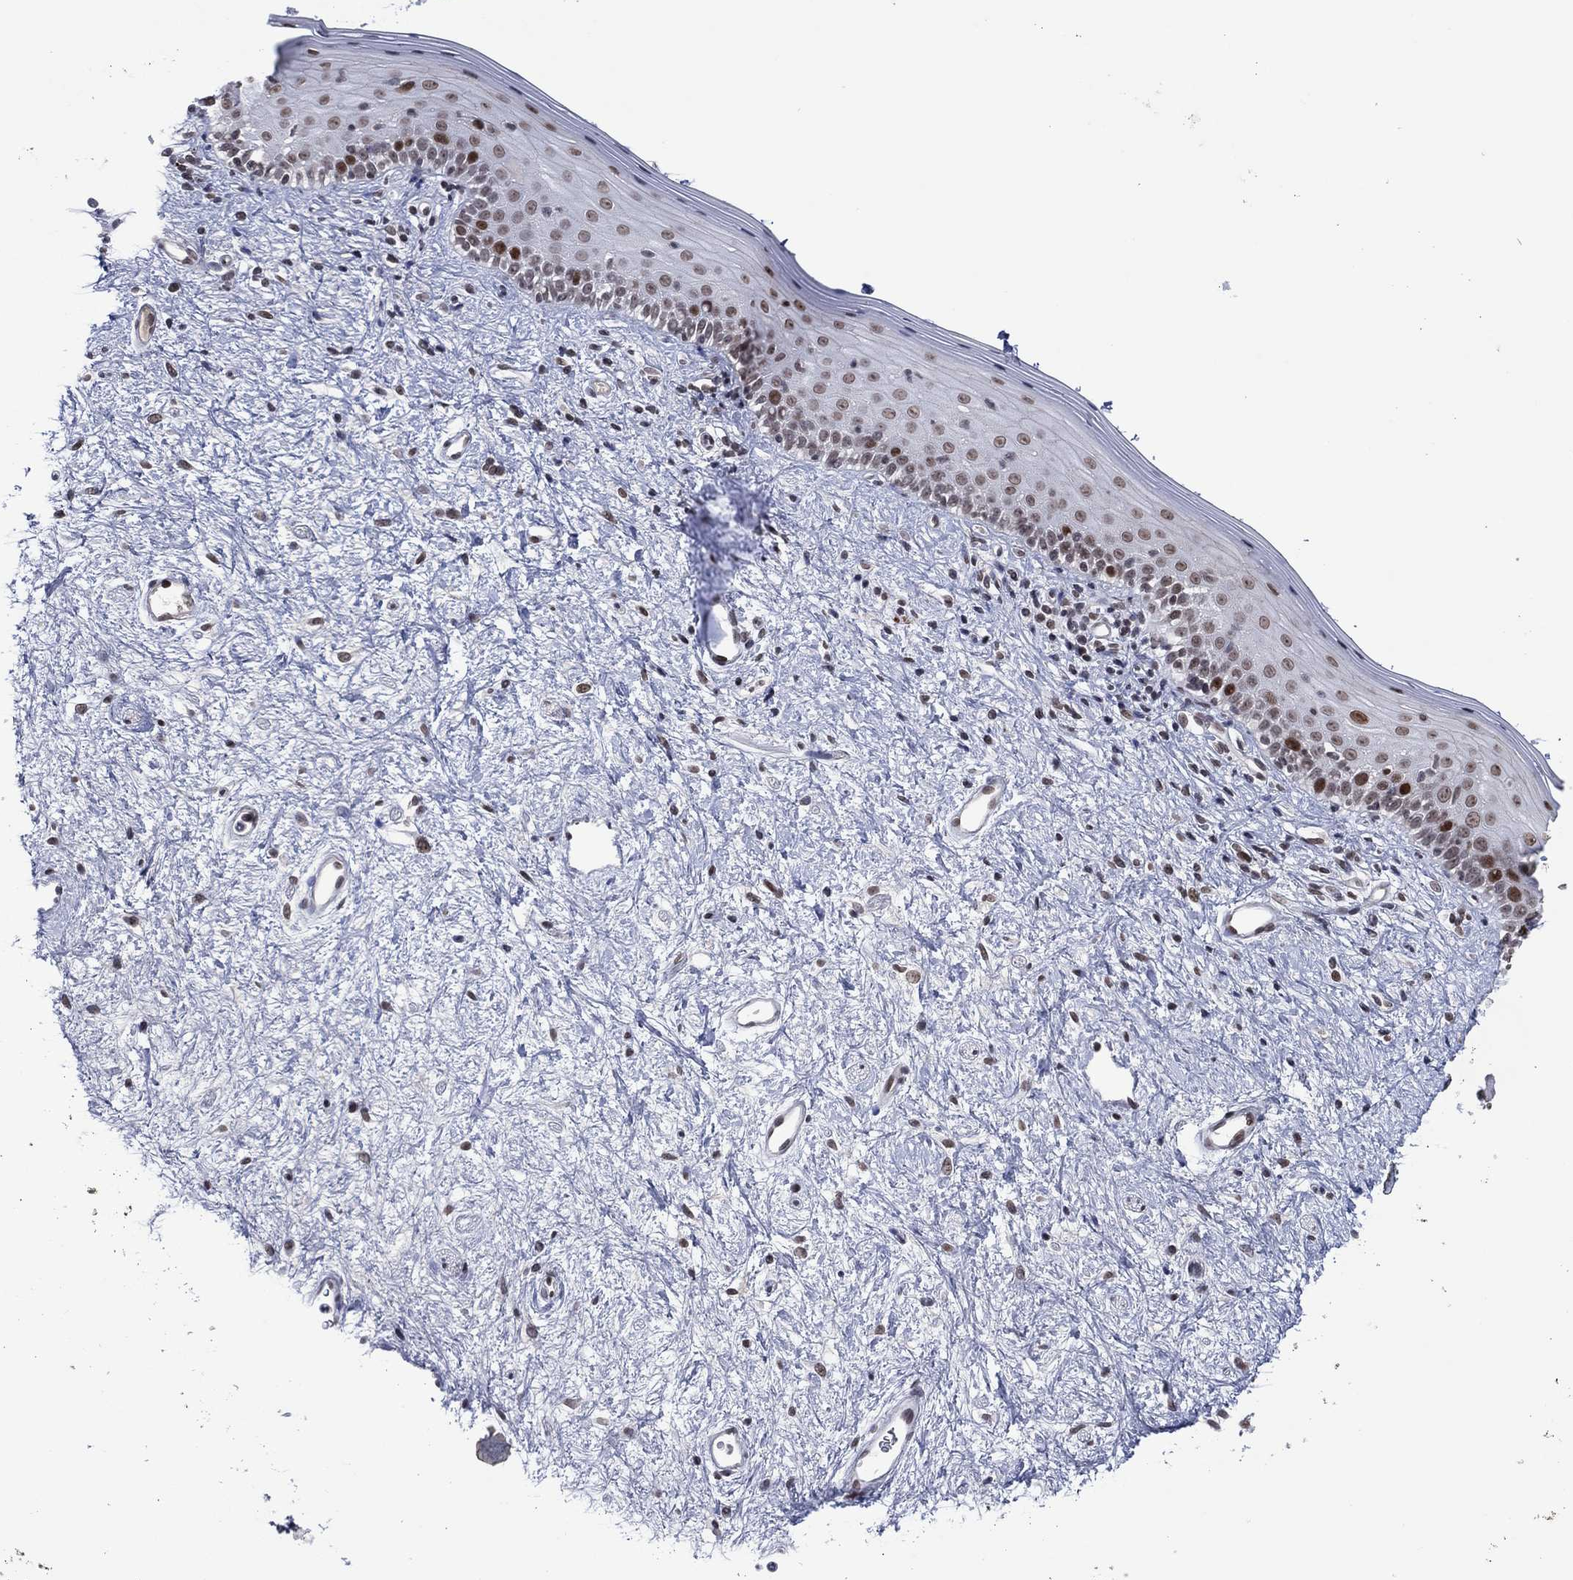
{"staining": {"intensity": "moderate", "quantity": "<25%", "location": "nuclear"}, "tissue": "vagina", "cell_type": "Squamous epithelial cells", "image_type": "normal", "snomed": [{"axis": "morphology", "description": "Normal tissue, NOS"}, {"axis": "topography", "description": "Vagina"}], "caption": "The histopathology image reveals immunohistochemical staining of unremarkable vagina. There is moderate nuclear expression is appreciated in about <25% of squamous epithelial cells.", "gene": "GATA6", "patient": {"sex": "female", "age": 47}}